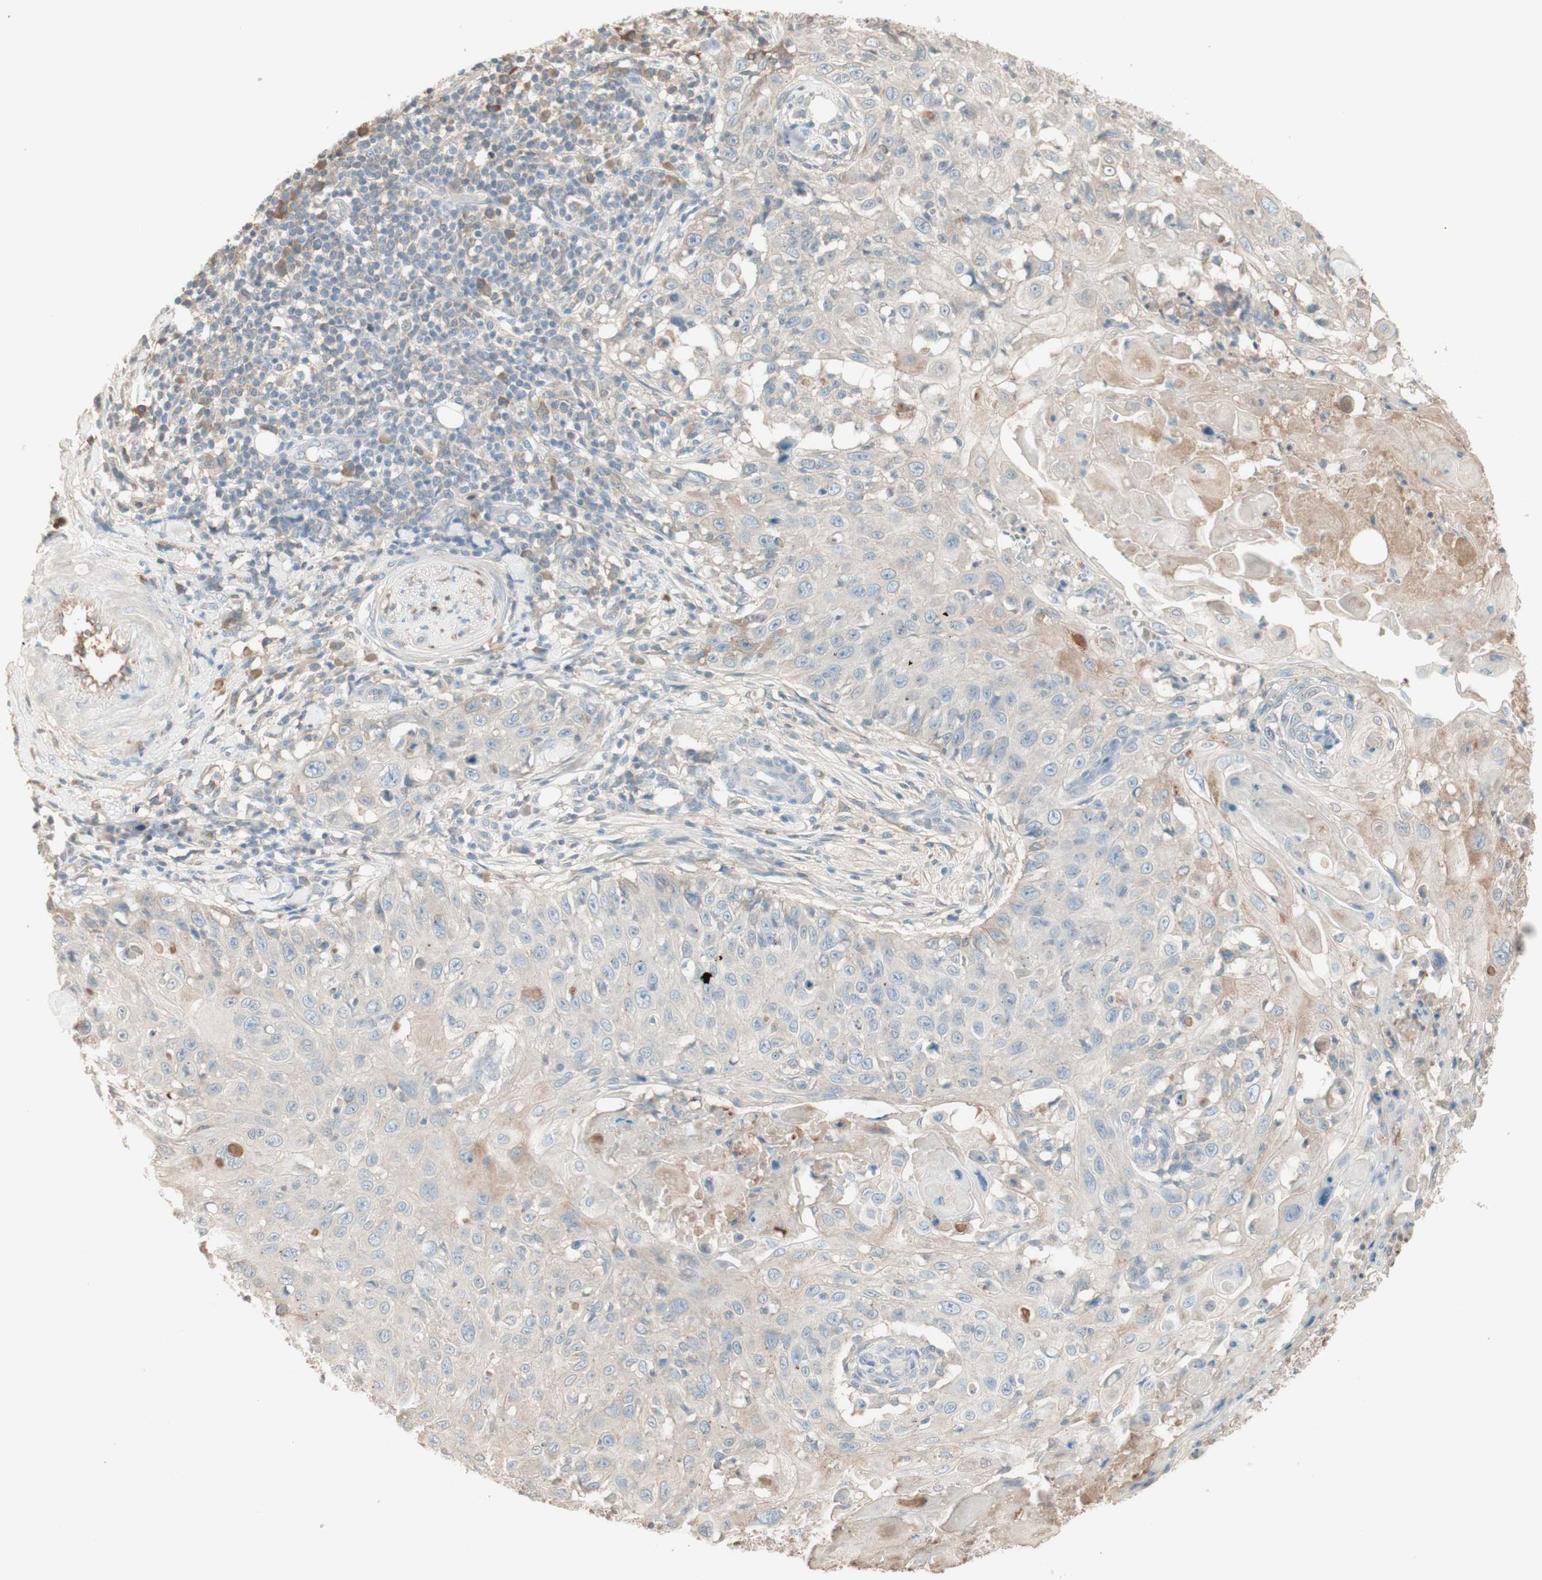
{"staining": {"intensity": "negative", "quantity": "none", "location": "none"}, "tissue": "skin cancer", "cell_type": "Tumor cells", "image_type": "cancer", "snomed": [{"axis": "morphology", "description": "Squamous cell carcinoma, NOS"}, {"axis": "topography", "description": "Skin"}], "caption": "An IHC image of skin cancer is shown. There is no staining in tumor cells of skin cancer.", "gene": "IFNG", "patient": {"sex": "male", "age": 86}}